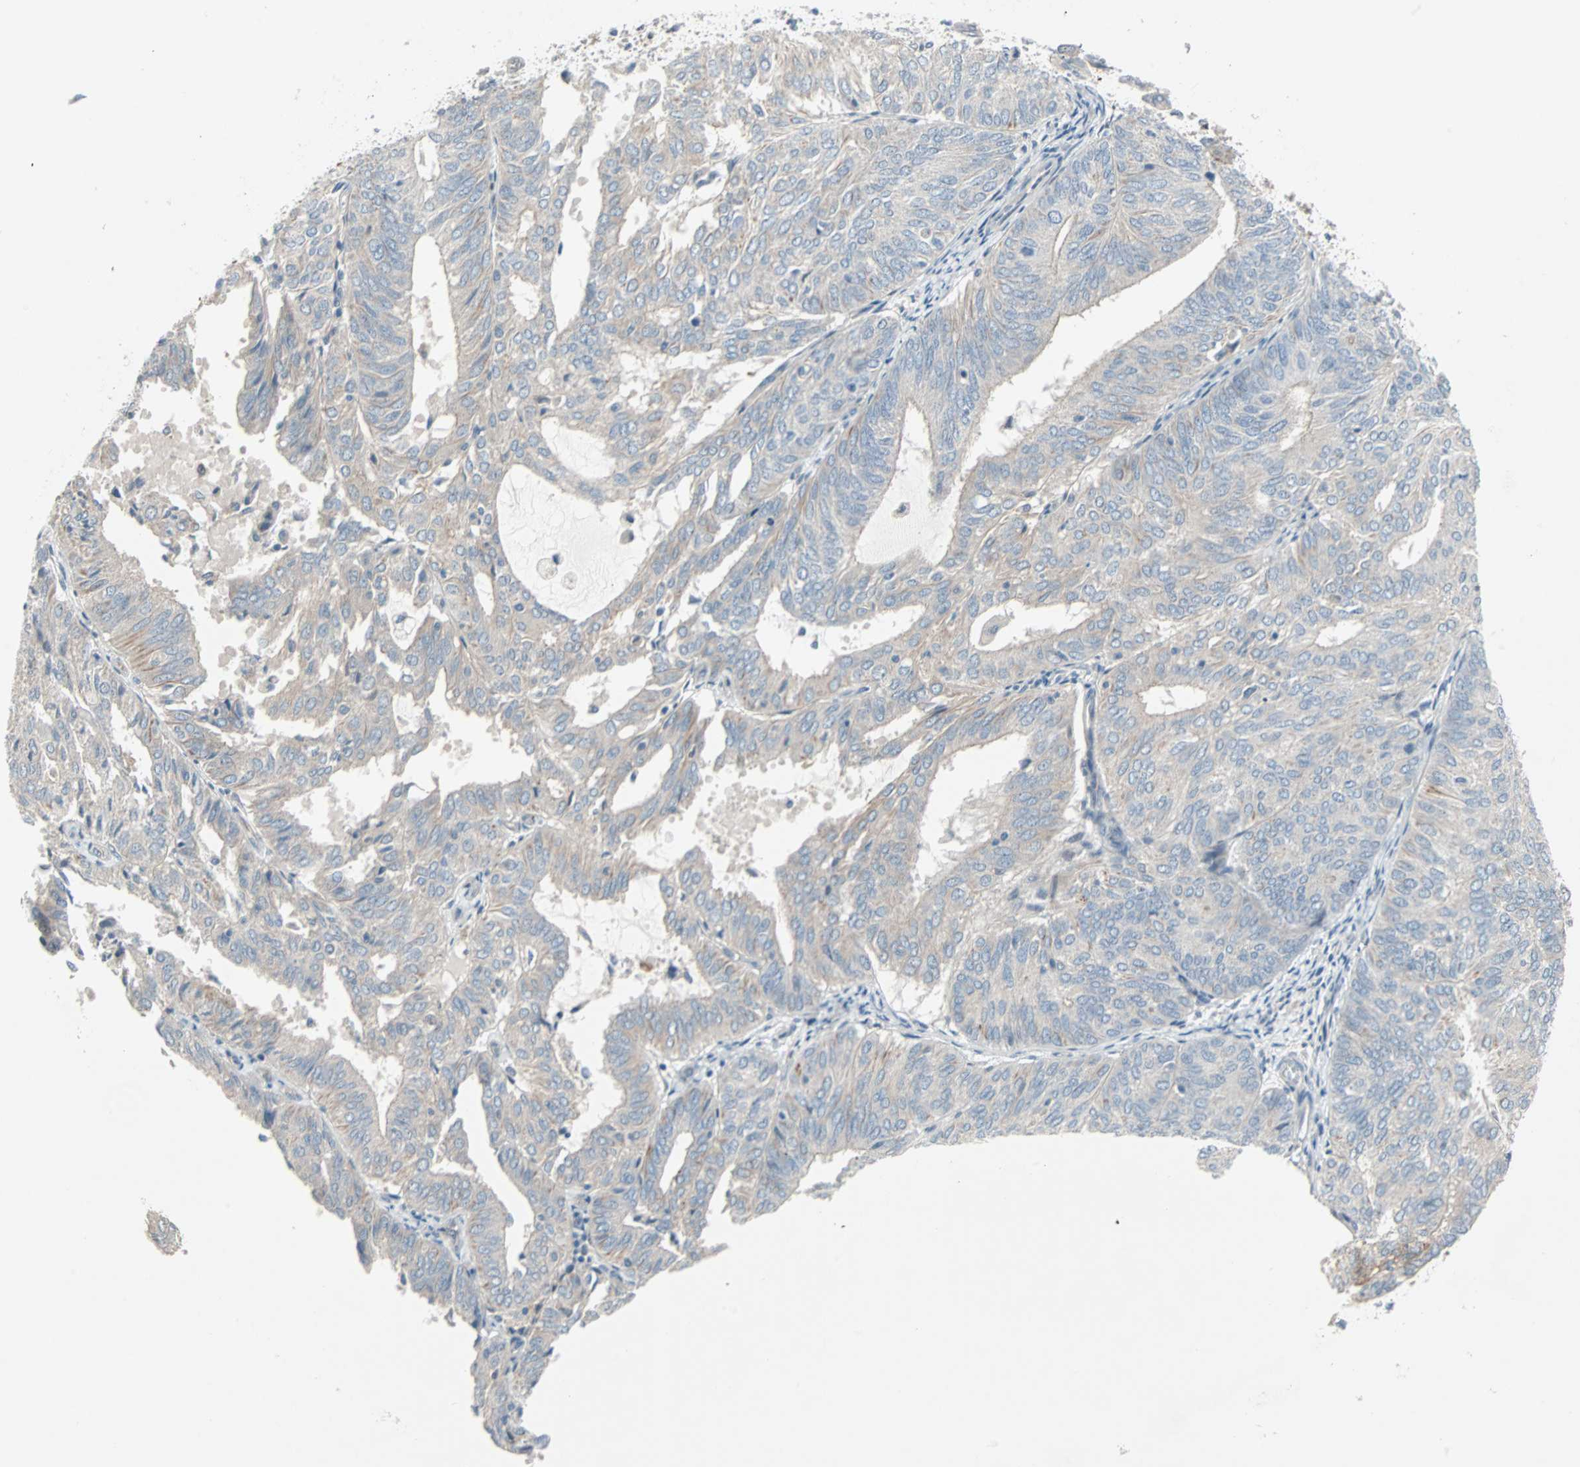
{"staining": {"intensity": "weak", "quantity": ">75%", "location": "cytoplasmic/membranous"}, "tissue": "endometrial cancer", "cell_type": "Tumor cells", "image_type": "cancer", "snomed": [{"axis": "morphology", "description": "Adenocarcinoma, NOS"}, {"axis": "topography", "description": "Uterus"}], "caption": "Immunohistochemical staining of human endometrial cancer shows low levels of weak cytoplasmic/membranous protein positivity in about >75% of tumor cells.", "gene": "CAND2", "patient": {"sex": "female", "age": 60}}